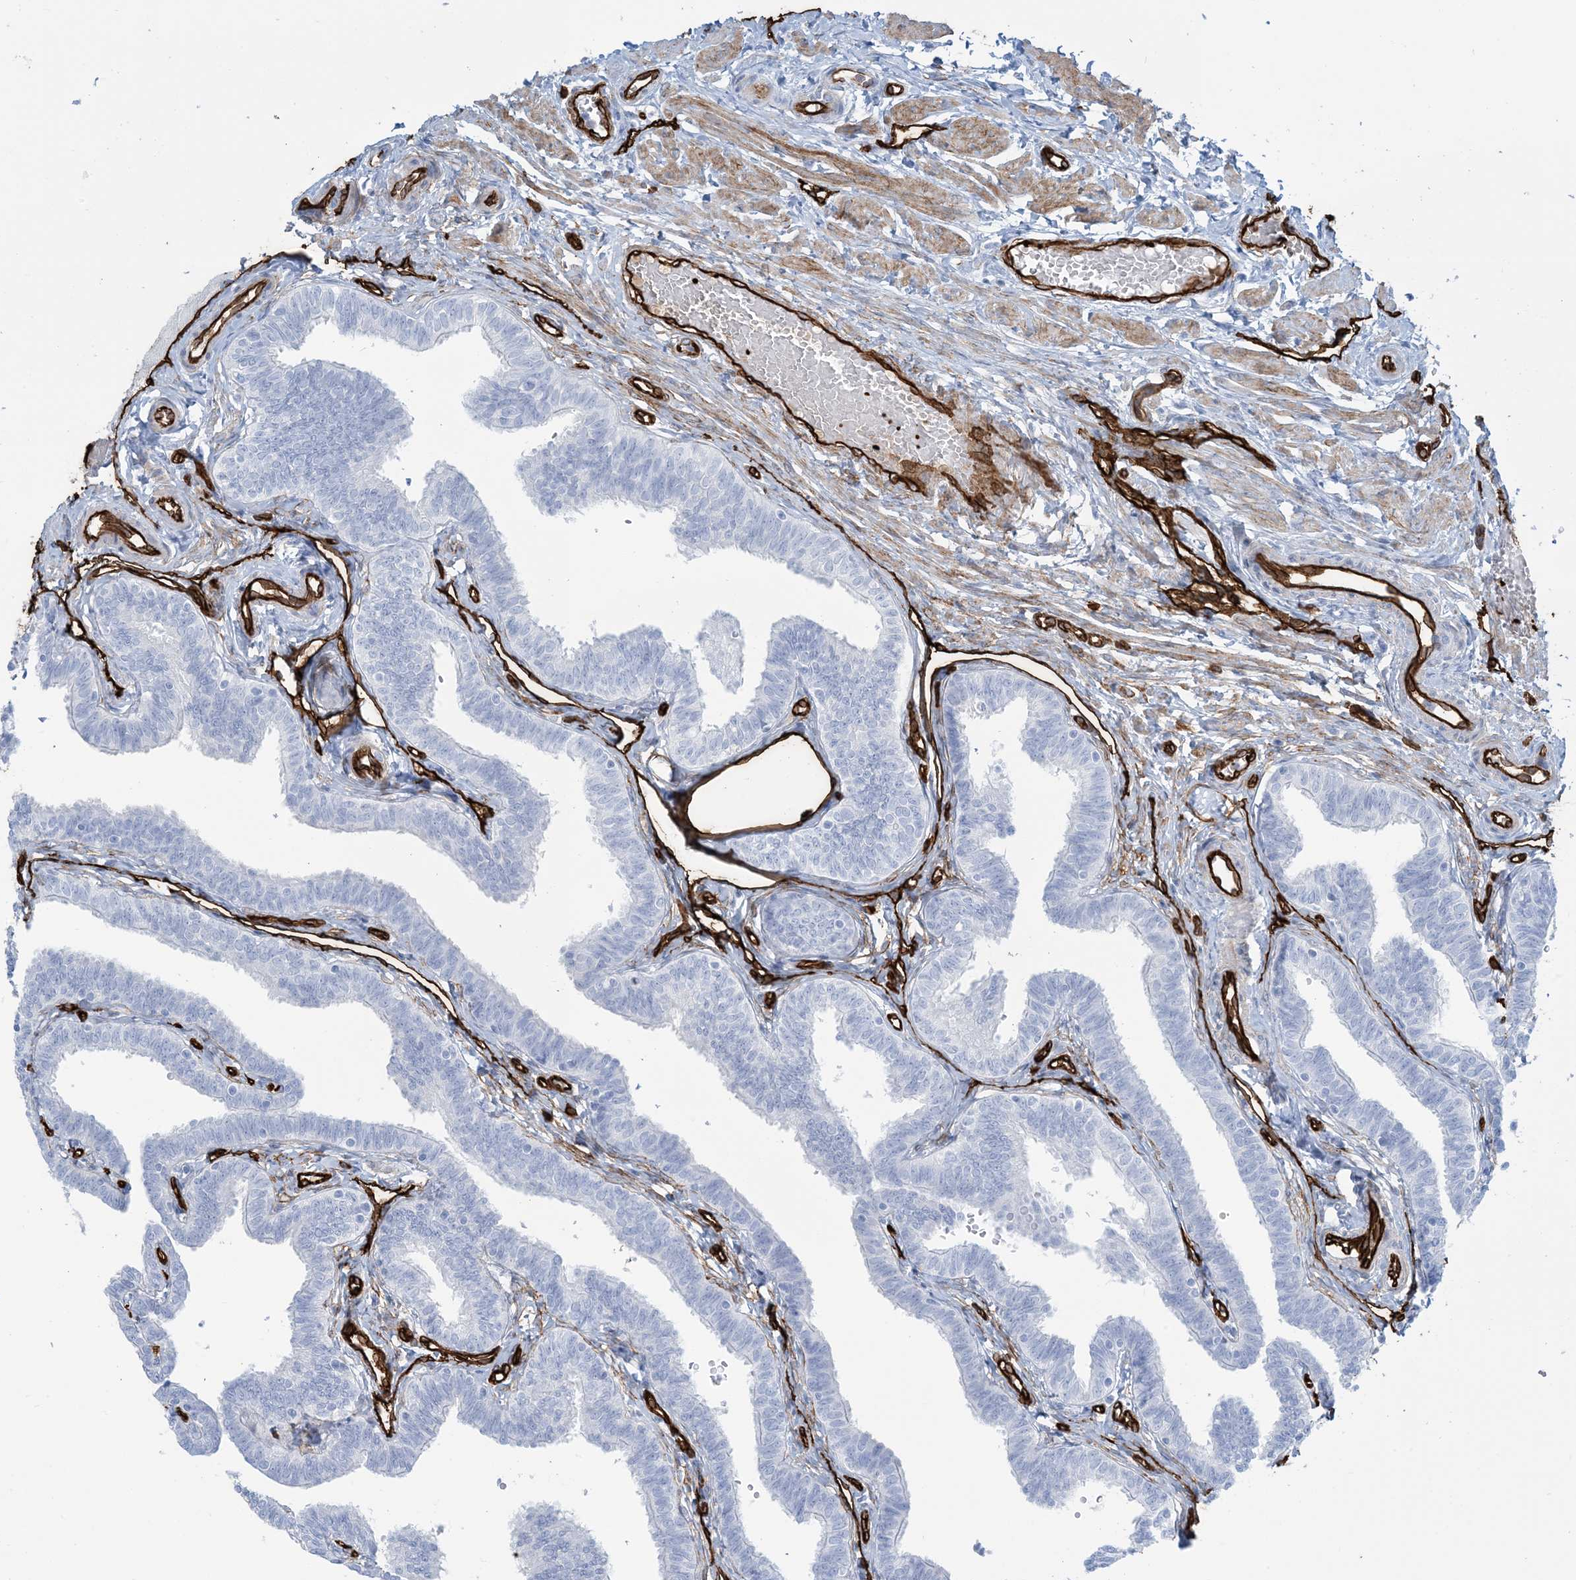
{"staining": {"intensity": "negative", "quantity": "none", "location": "none"}, "tissue": "fallopian tube", "cell_type": "Glandular cells", "image_type": "normal", "snomed": [{"axis": "morphology", "description": "Normal tissue, NOS"}, {"axis": "topography", "description": "Fallopian tube"}, {"axis": "topography", "description": "Ovary"}], "caption": "The photomicrograph reveals no significant expression in glandular cells of fallopian tube. Brightfield microscopy of immunohistochemistry (IHC) stained with DAB (brown) and hematoxylin (blue), captured at high magnification.", "gene": "EPS8L3", "patient": {"sex": "female", "age": 23}}